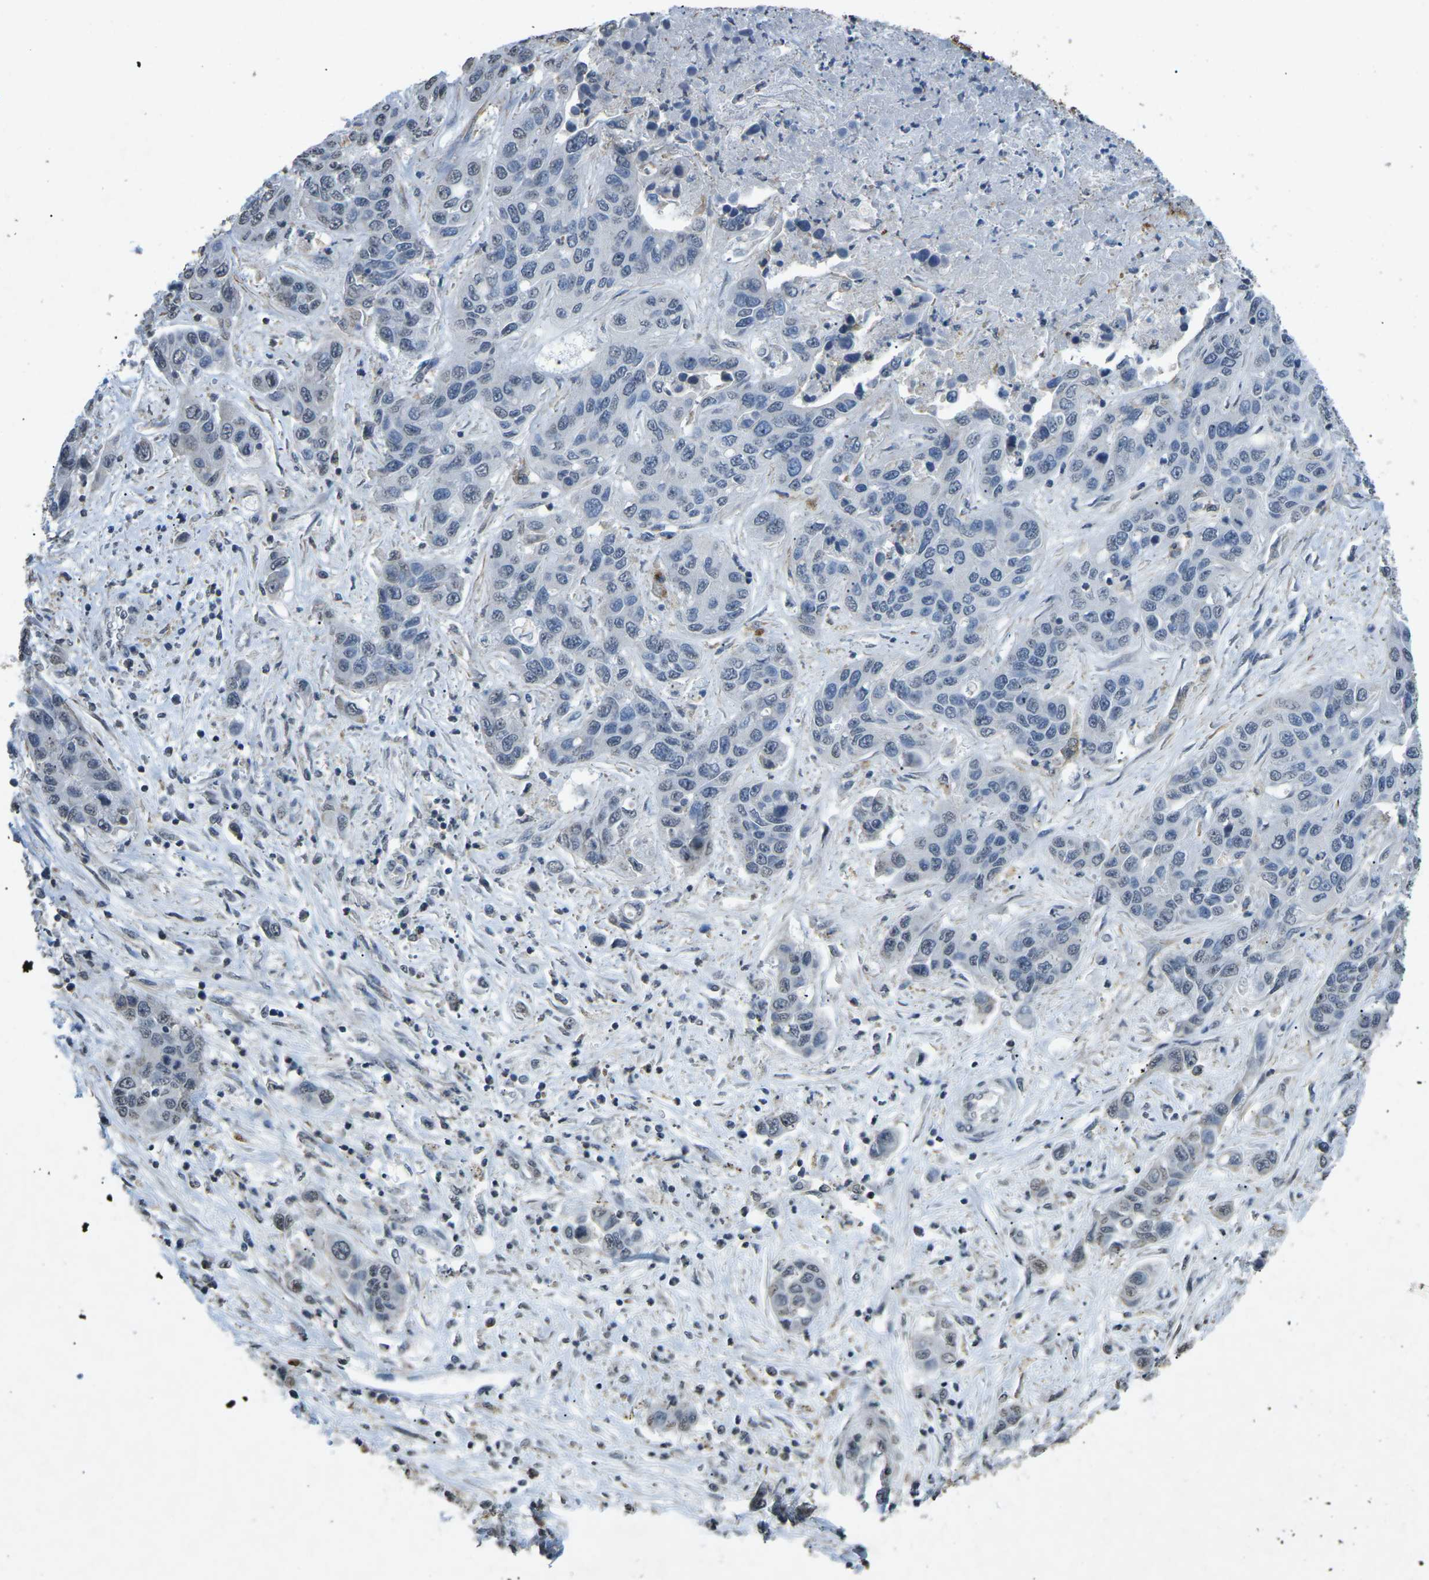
{"staining": {"intensity": "weak", "quantity": "<25%", "location": "nuclear"}, "tissue": "liver cancer", "cell_type": "Tumor cells", "image_type": "cancer", "snomed": [{"axis": "morphology", "description": "Cholangiocarcinoma"}, {"axis": "topography", "description": "Liver"}], "caption": "Immunohistochemistry (IHC) micrograph of human liver cholangiocarcinoma stained for a protein (brown), which reveals no expression in tumor cells.", "gene": "TFR2", "patient": {"sex": "female", "age": 52}}